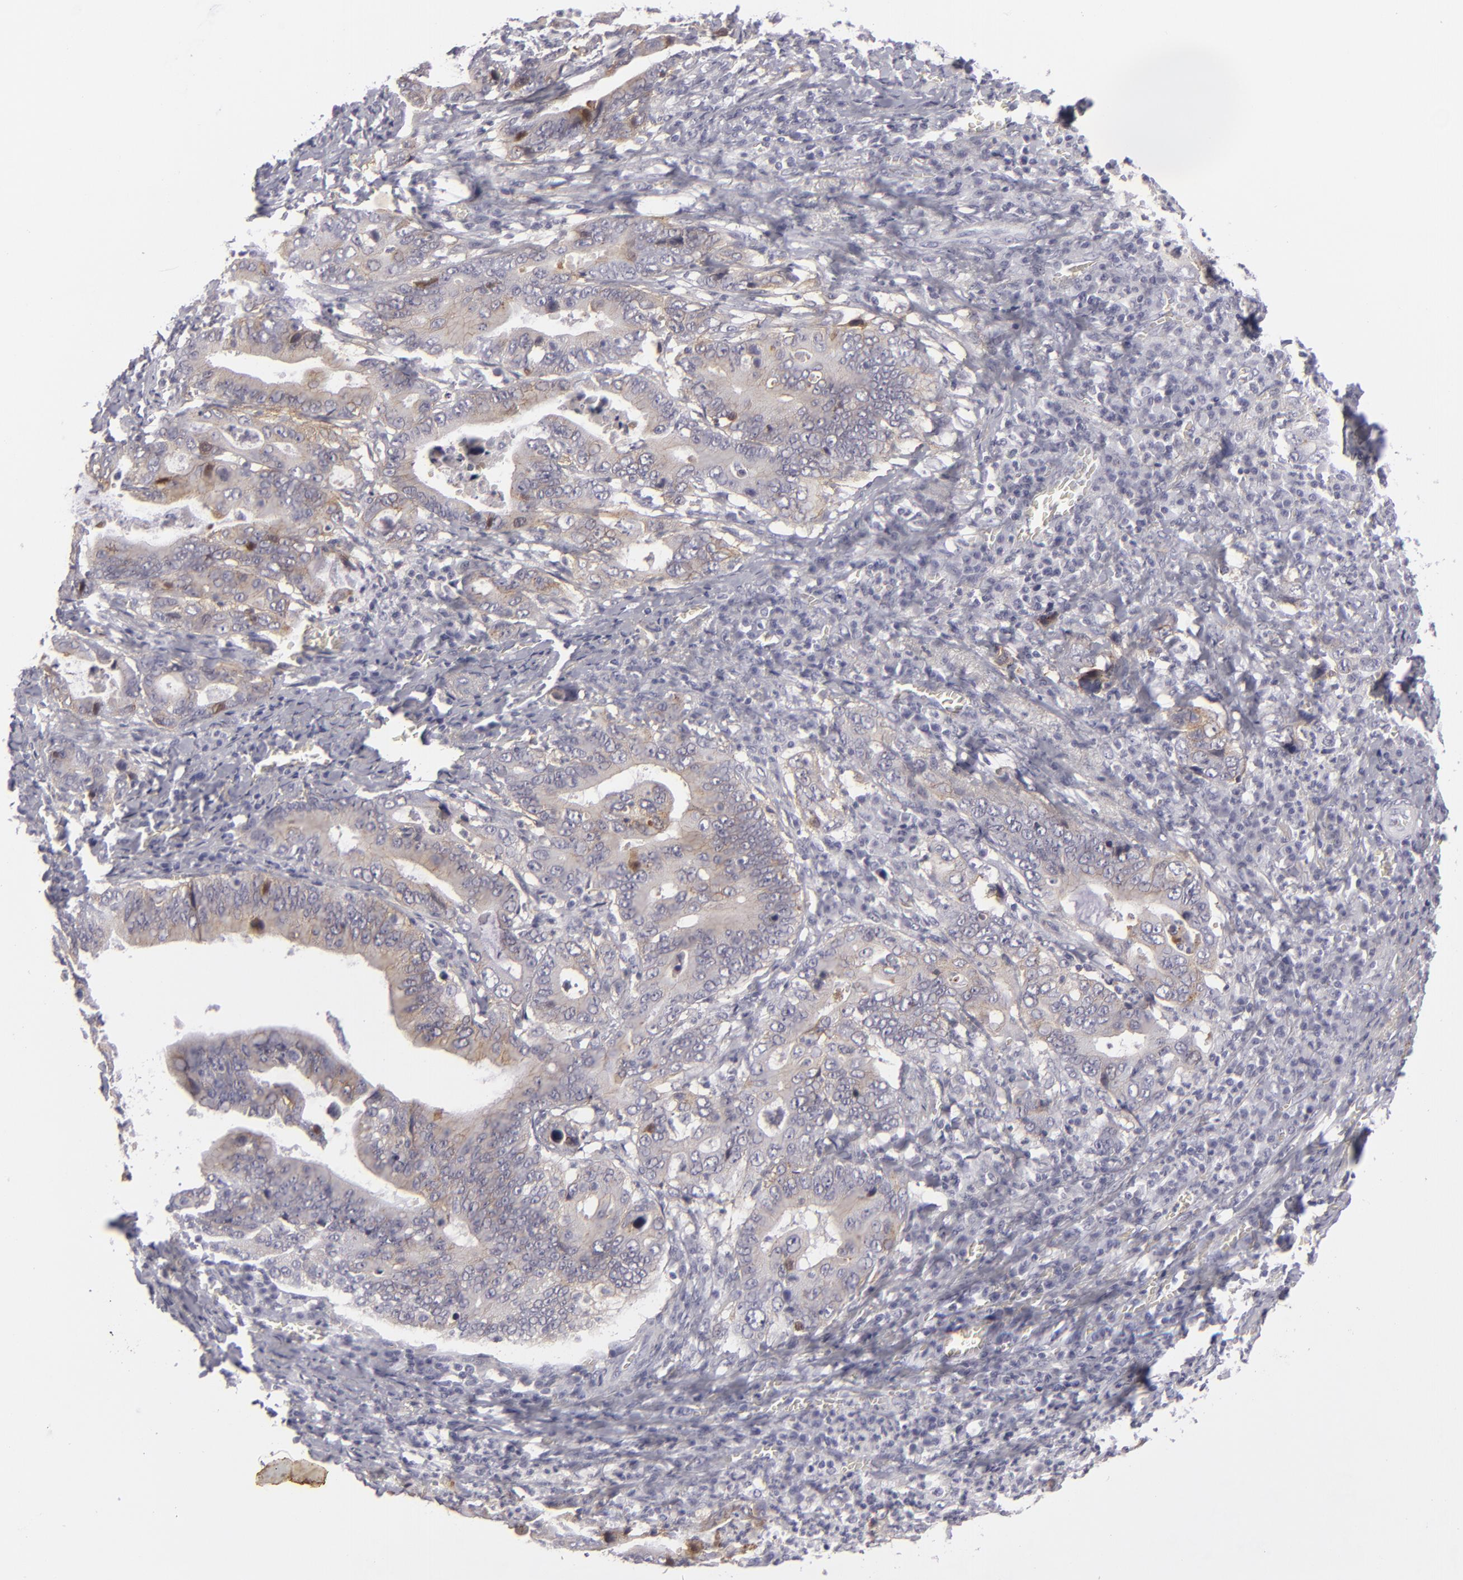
{"staining": {"intensity": "weak", "quantity": "<25%", "location": "cytoplasmic/membranous"}, "tissue": "stomach cancer", "cell_type": "Tumor cells", "image_type": "cancer", "snomed": [{"axis": "morphology", "description": "Adenocarcinoma, NOS"}, {"axis": "topography", "description": "Stomach, upper"}], "caption": "The image exhibits no staining of tumor cells in adenocarcinoma (stomach).", "gene": "JUP", "patient": {"sex": "male", "age": 63}}